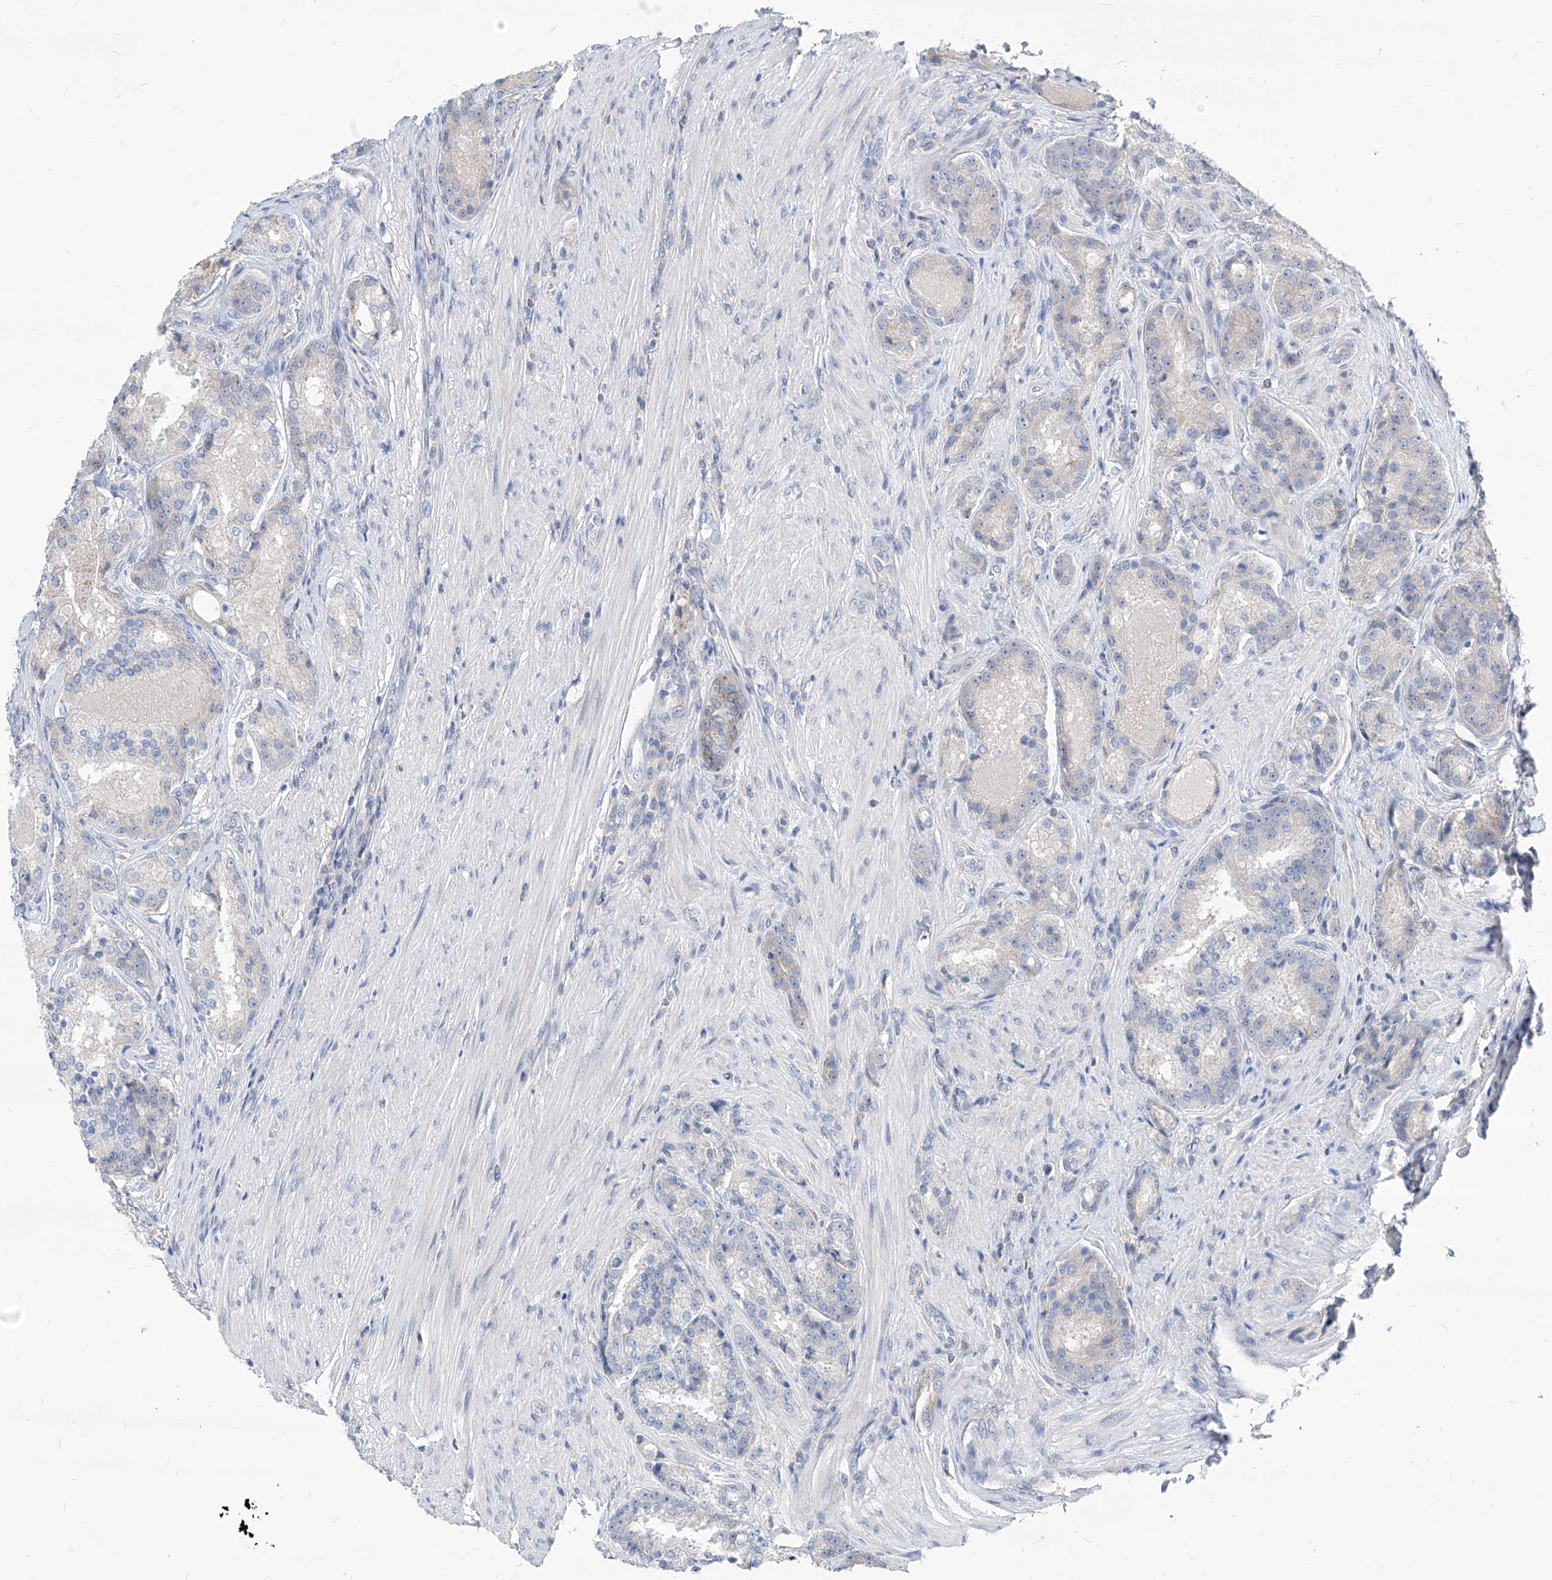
{"staining": {"intensity": "negative", "quantity": "none", "location": "none"}, "tissue": "prostate cancer", "cell_type": "Tumor cells", "image_type": "cancer", "snomed": [{"axis": "morphology", "description": "Adenocarcinoma, High grade"}, {"axis": "topography", "description": "Prostate"}], "caption": "Protein analysis of prostate cancer (adenocarcinoma (high-grade)) displays no significant expression in tumor cells.", "gene": "AGPS", "patient": {"sex": "male", "age": 60}}